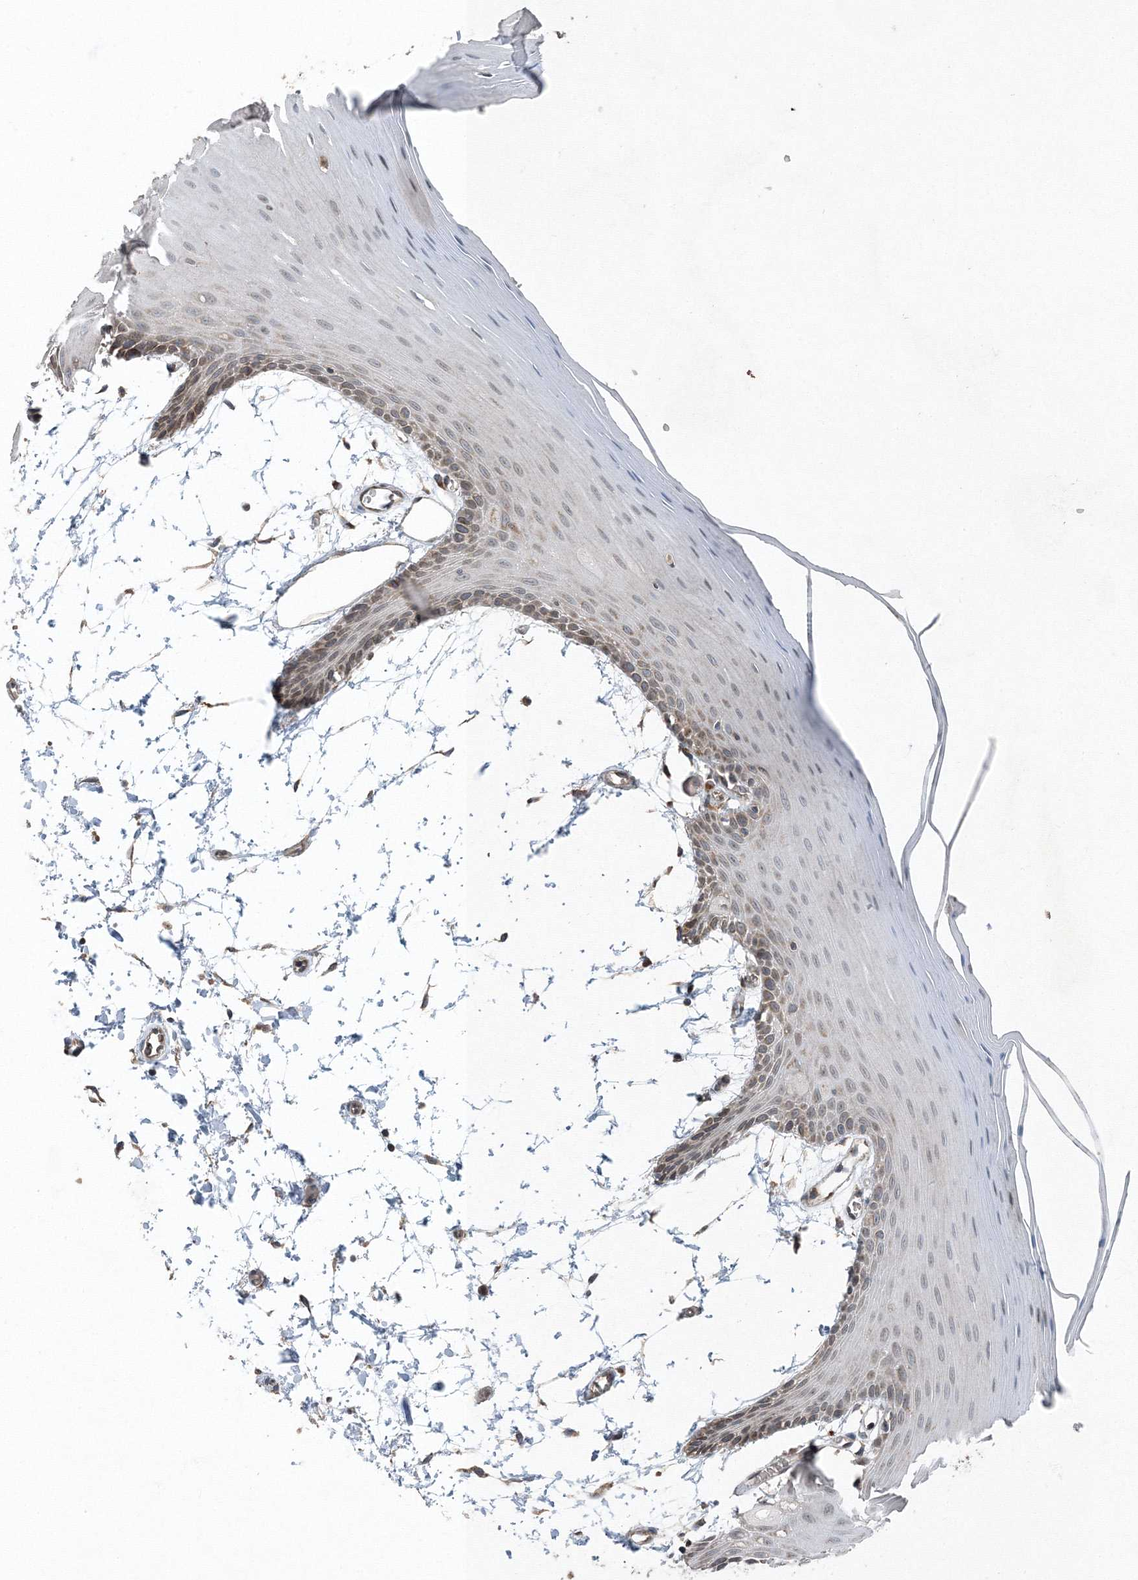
{"staining": {"intensity": "moderate", "quantity": ">75%", "location": "cytoplasmic/membranous"}, "tissue": "oral mucosa", "cell_type": "Squamous epithelial cells", "image_type": "normal", "snomed": [{"axis": "morphology", "description": "Normal tissue, NOS"}, {"axis": "topography", "description": "Skeletal muscle"}, {"axis": "topography", "description": "Oral tissue"}, {"axis": "topography", "description": "Salivary gland"}, {"axis": "topography", "description": "Peripheral nerve tissue"}], "caption": "The histopathology image reveals staining of unremarkable oral mucosa, revealing moderate cytoplasmic/membranous protein positivity (brown color) within squamous epithelial cells.", "gene": "AASDH", "patient": {"sex": "male", "age": 54}}